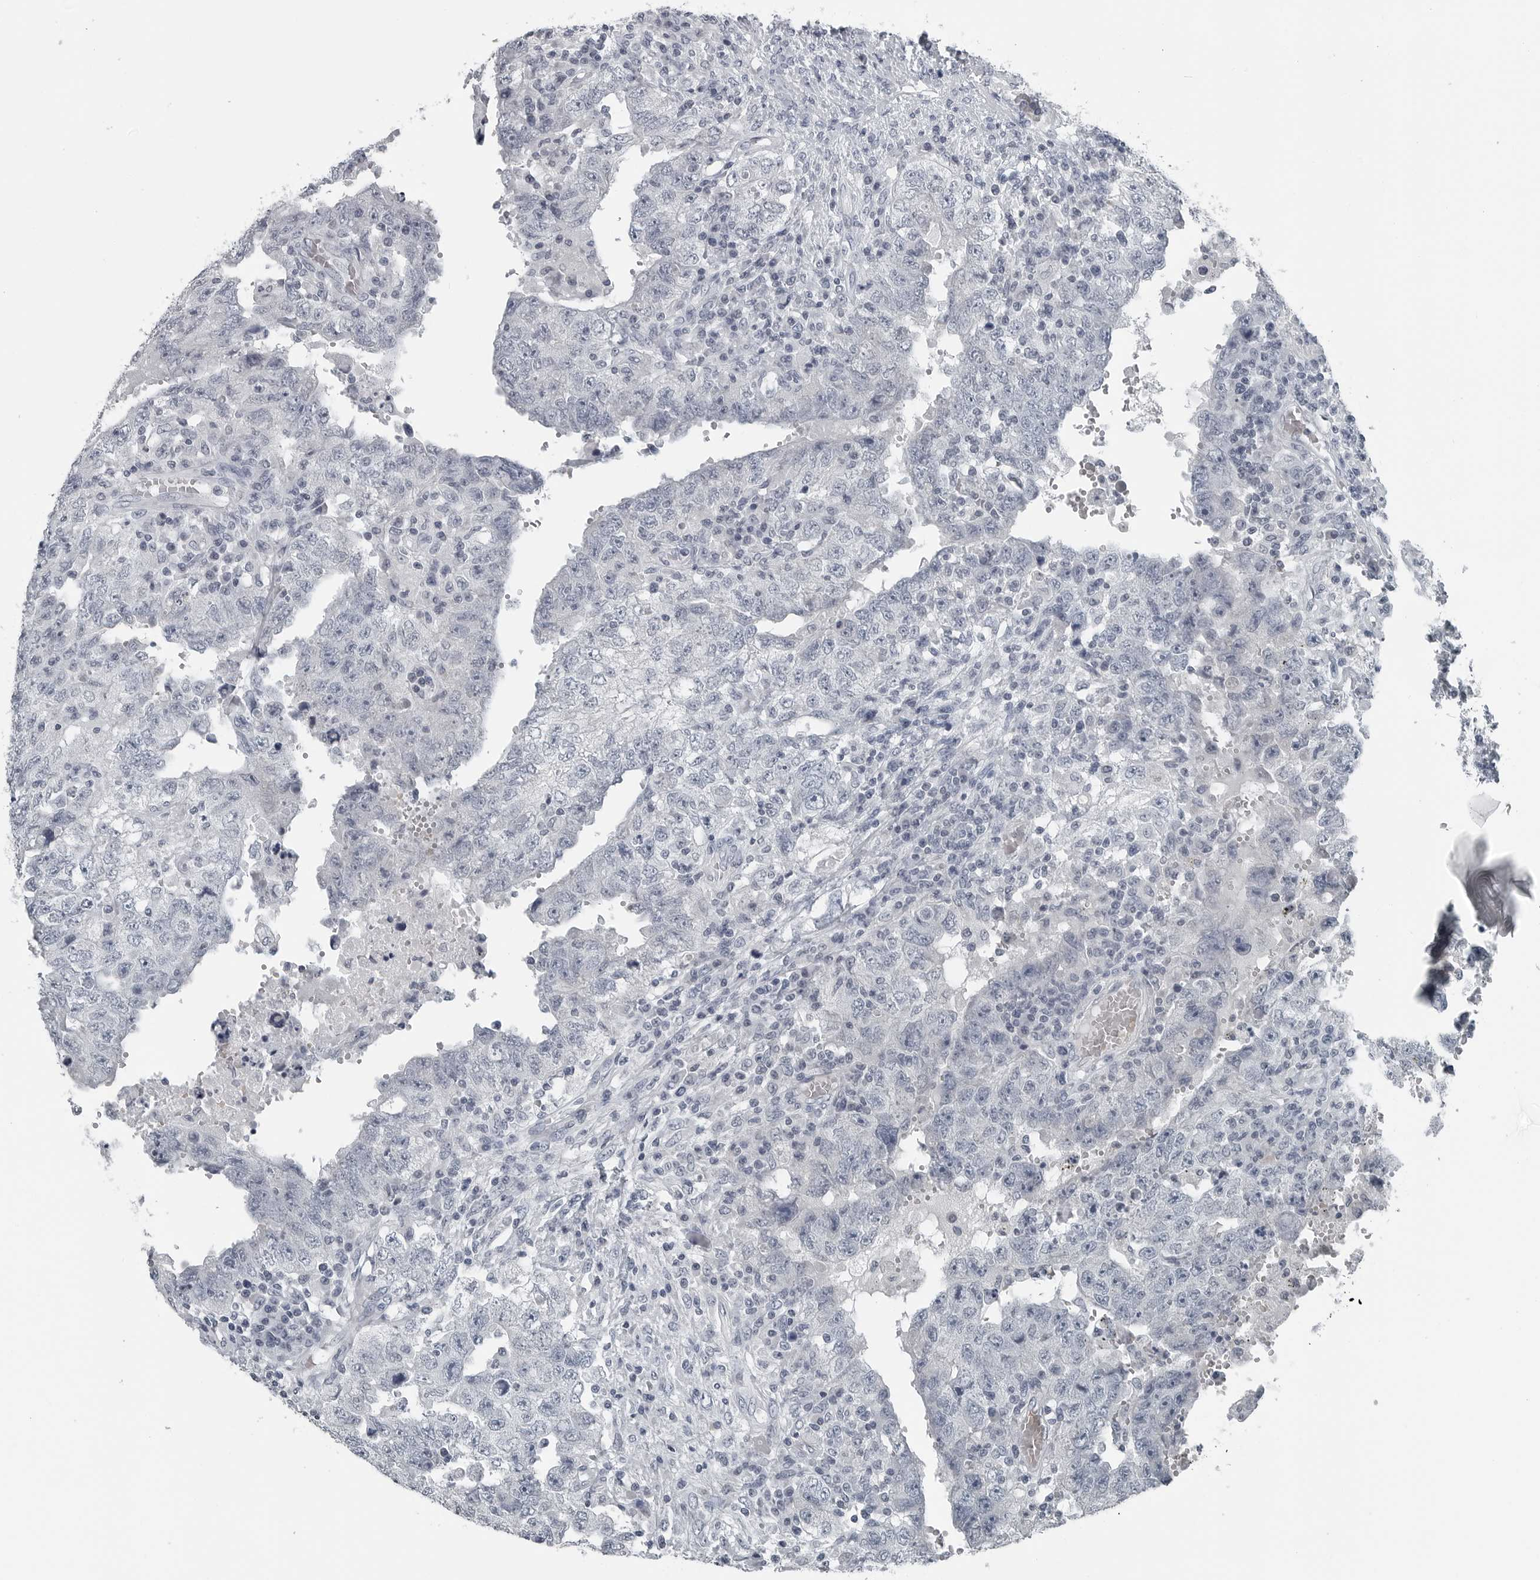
{"staining": {"intensity": "negative", "quantity": "none", "location": "none"}, "tissue": "testis cancer", "cell_type": "Tumor cells", "image_type": "cancer", "snomed": [{"axis": "morphology", "description": "Carcinoma, Embryonal, NOS"}, {"axis": "topography", "description": "Testis"}], "caption": "Immunohistochemistry (IHC) micrograph of neoplastic tissue: testis cancer stained with DAB shows no significant protein positivity in tumor cells.", "gene": "SPINK1", "patient": {"sex": "male", "age": 26}}